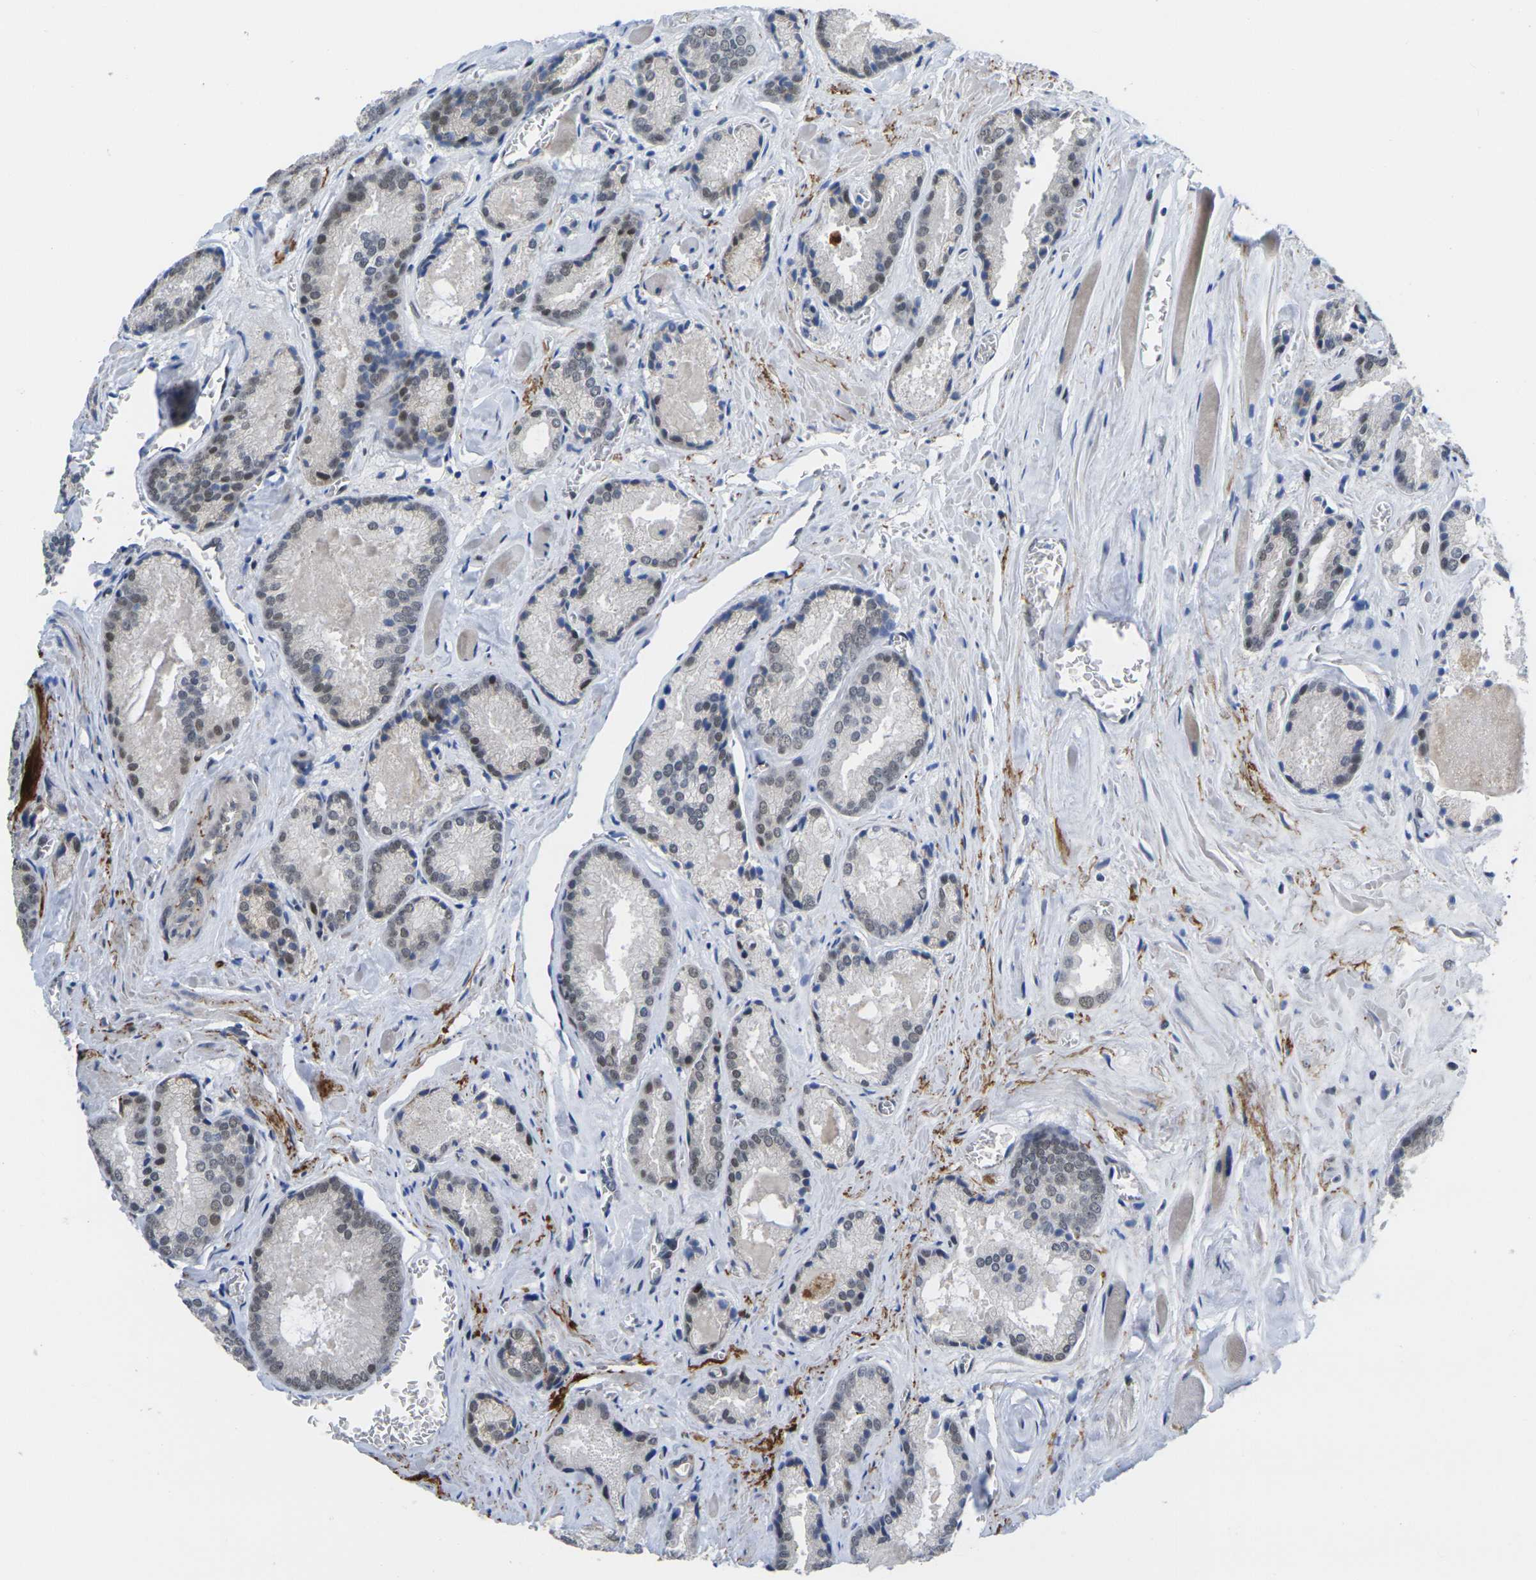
{"staining": {"intensity": "moderate", "quantity": "25%-75%", "location": "nuclear"}, "tissue": "prostate cancer", "cell_type": "Tumor cells", "image_type": "cancer", "snomed": [{"axis": "morphology", "description": "Adenocarcinoma, Low grade"}, {"axis": "topography", "description": "Prostate"}], "caption": "High-power microscopy captured an IHC histopathology image of low-grade adenocarcinoma (prostate), revealing moderate nuclear positivity in approximately 25%-75% of tumor cells. The staining was performed using DAB to visualize the protein expression in brown, while the nuclei were stained in blue with hematoxylin (Magnification: 20x).", "gene": "RBM7", "patient": {"sex": "male", "age": 64}}